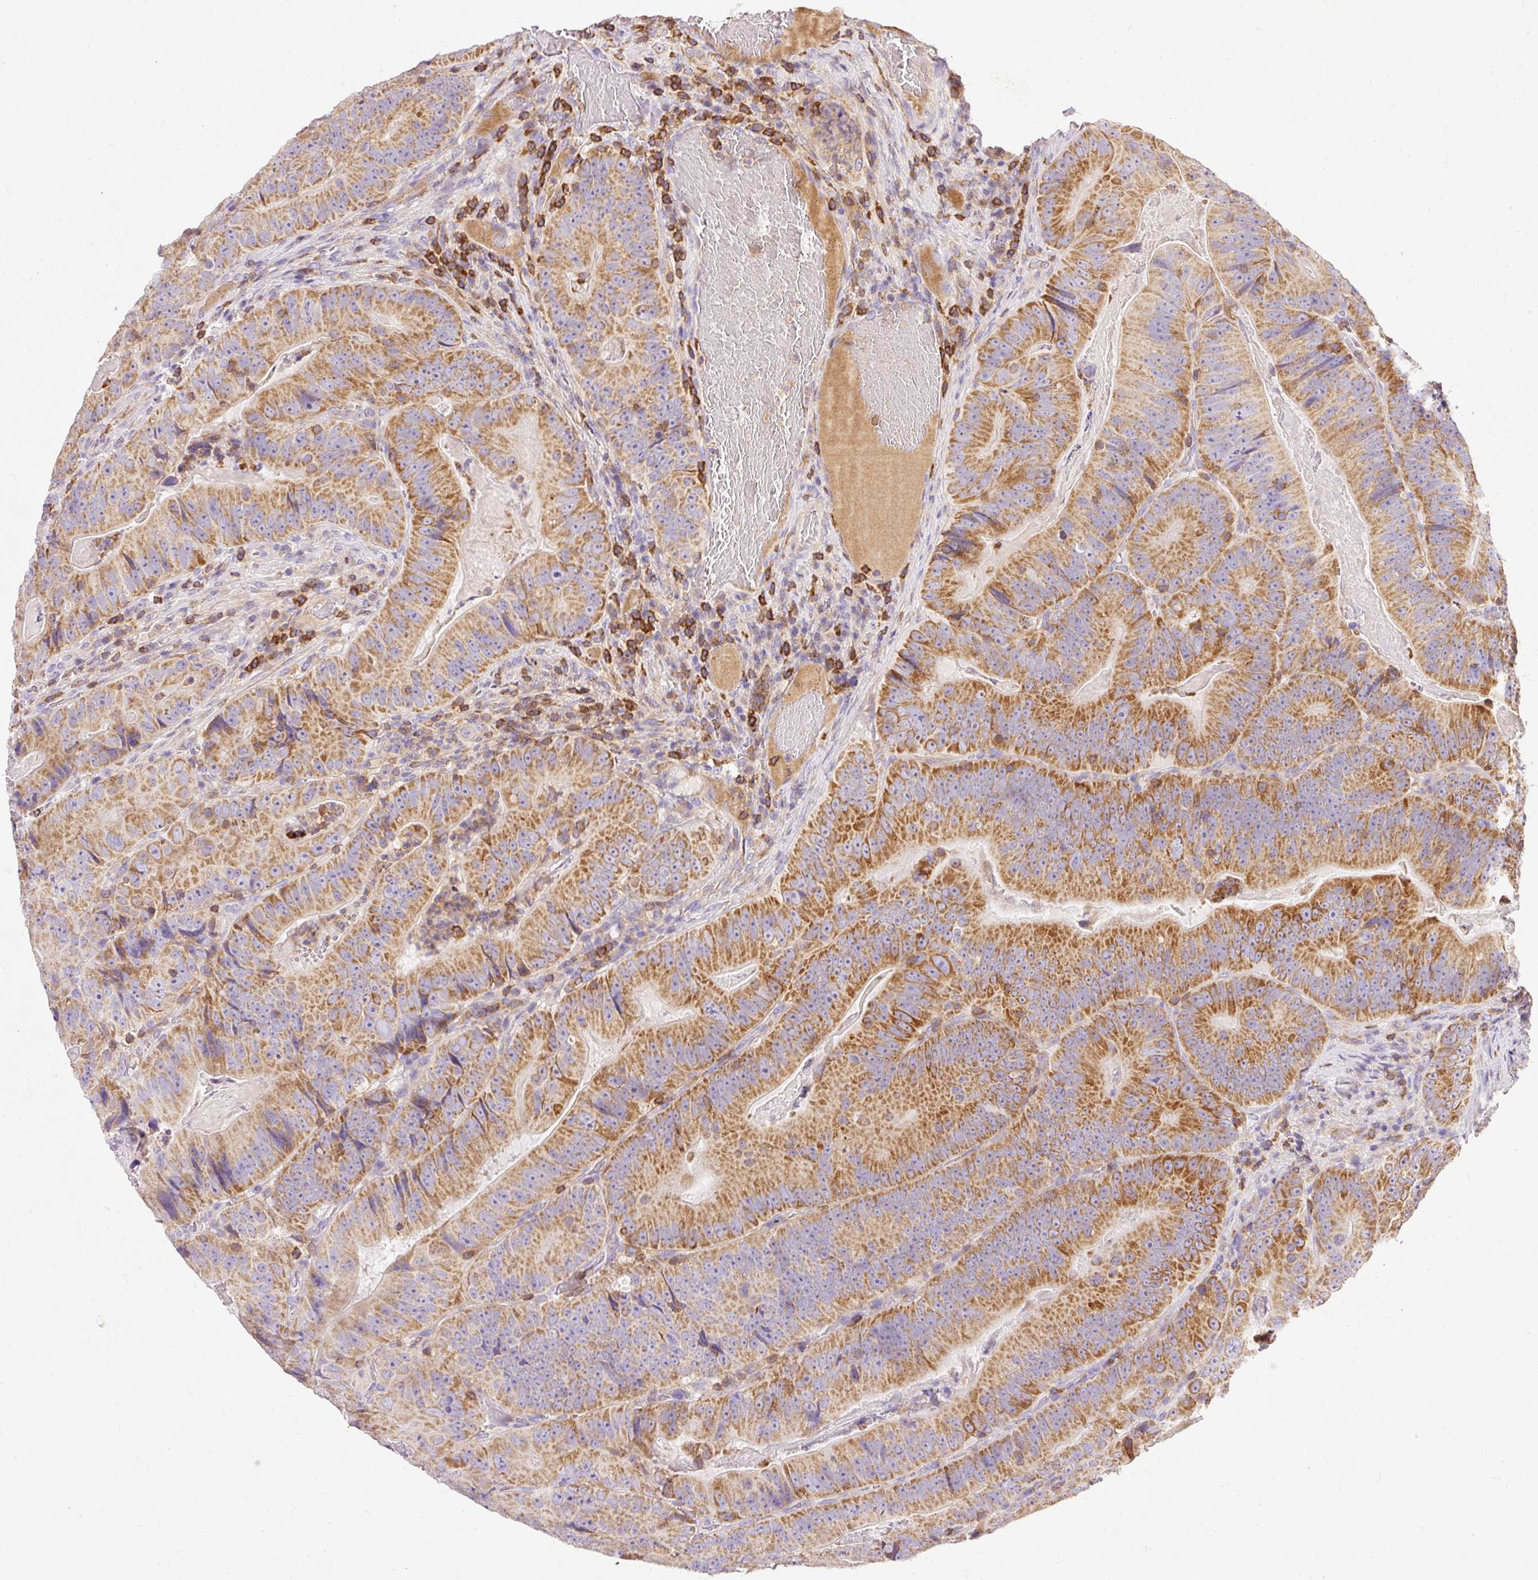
{"staining": {"intensity": "moderate", "quantity": ">75%", "location": "cytoplasmic/membranous"}, "tissue": "colorectal cancer", "cell_type": "Tumor cells", "image_type": "cancer", "snomed": [{"axis": "morphology", "description": "Adenocarcinoma, NOS"}, {"axis": "topography", "description": "Colon"}], "caption": "This is an image of immunohistochemistry (IHC) staining of colorectal cancer (adenocarcinoma), which shows moderate staining in the cytoplasmic/membranous of tumor cells.", "gene": "IMMT", "patient": {"sex": "female", "age": 86}}